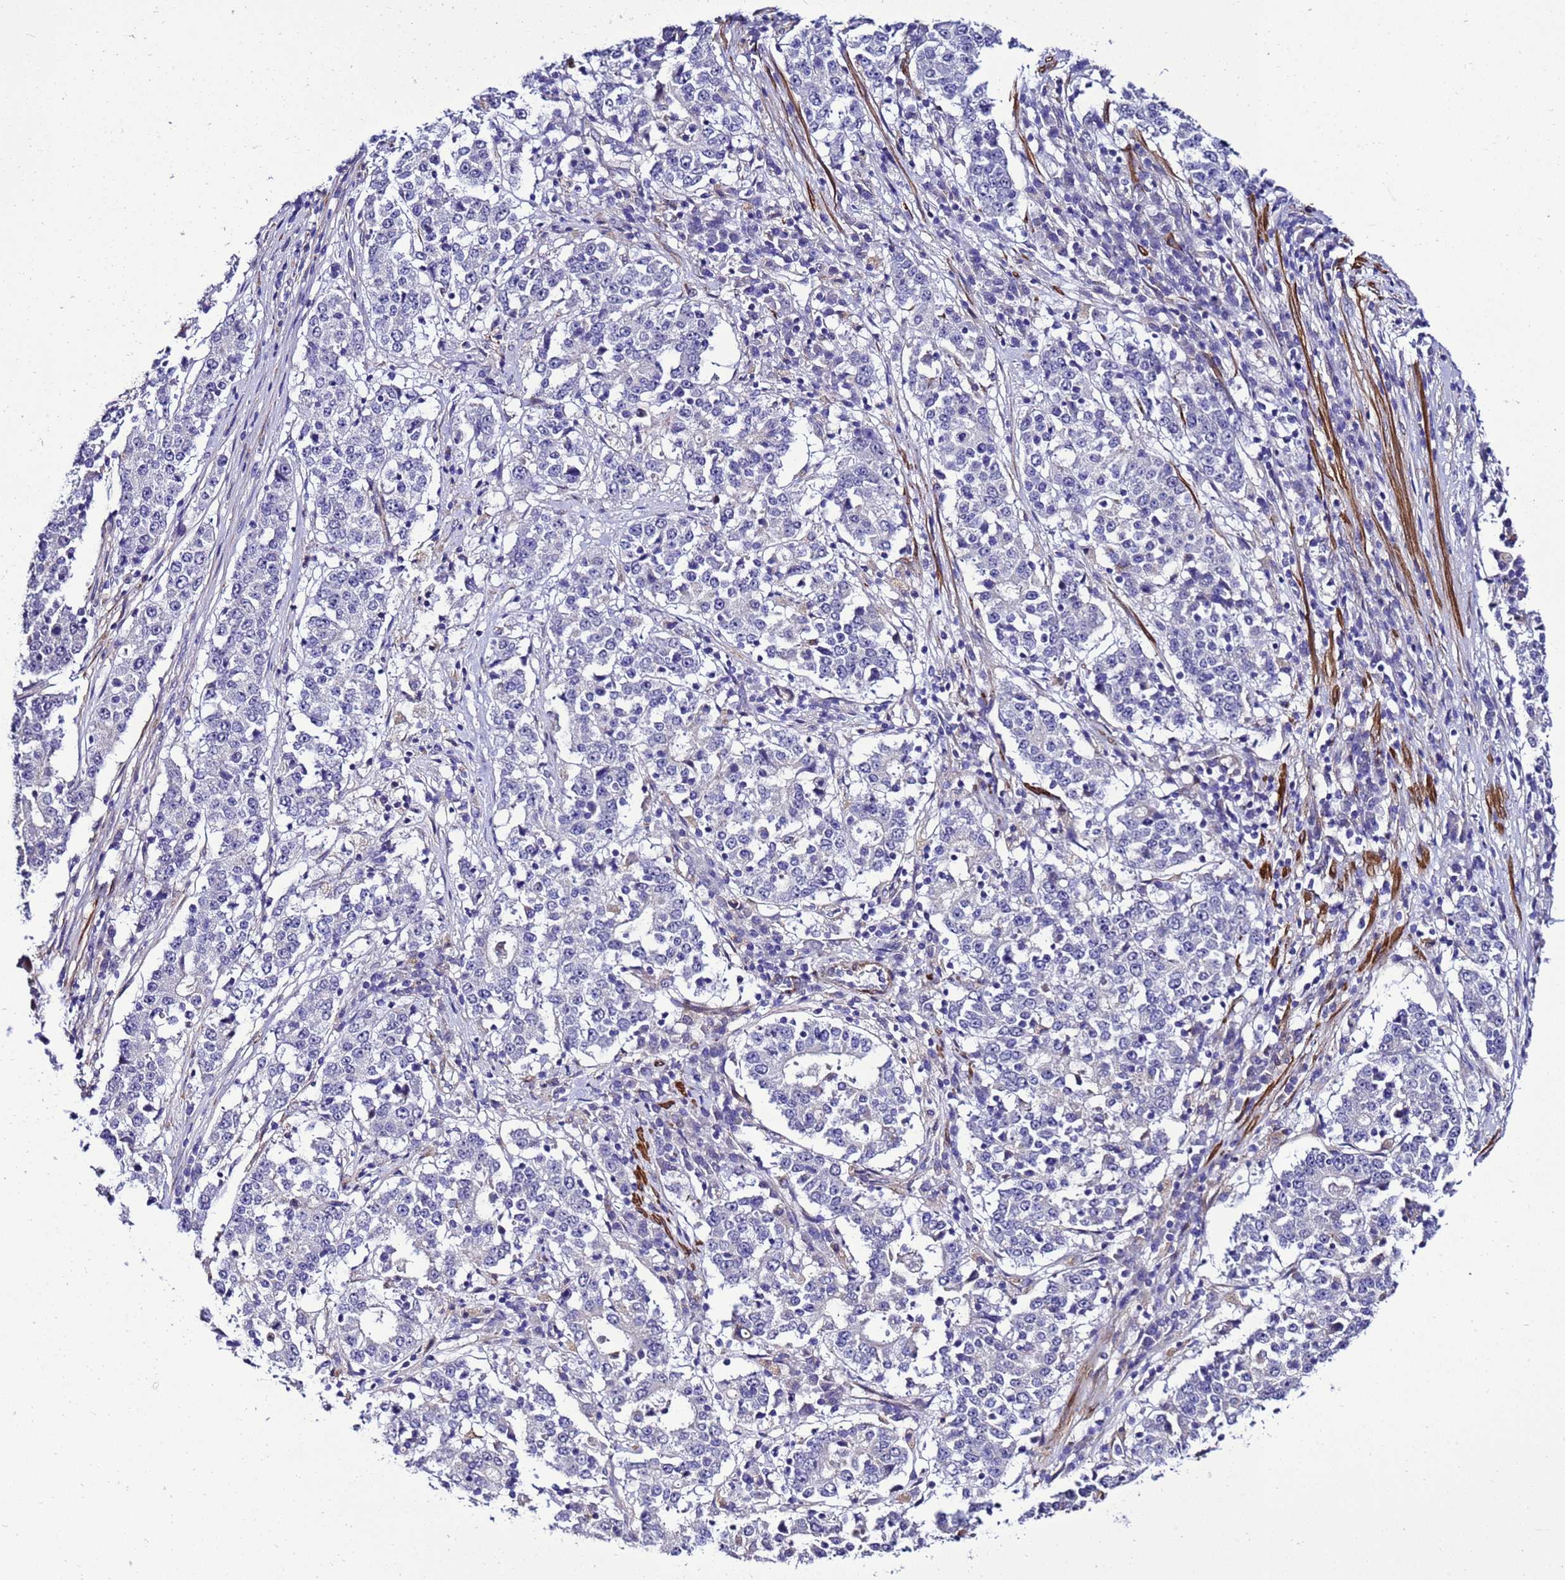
{"staining": {"intensity": "negative", "quantity": "none", "location": "none"}, "tissue": "stomach cancer", "cell_type": "Tumor cells", "image_type": "cancer", "snomed": [{"axis": "morphology", "description": "Adenocarcinoma, NOS"}, {"axis": "topography", "description": "Stomach"}], "caption": "DAB (3,3'-diaminobenzidine) immunohistochemical staining of human adenocarcinoma (stomach) demonstrates no significant positivity in tumor cells. The staining was performed using DAB to visualize the protein expression in brown, while the nuclei were stained in blue with hematoxylin (Magnification: 20x).", "gene": "GZF1", "patient": {"sex": "male", "age": 59}}